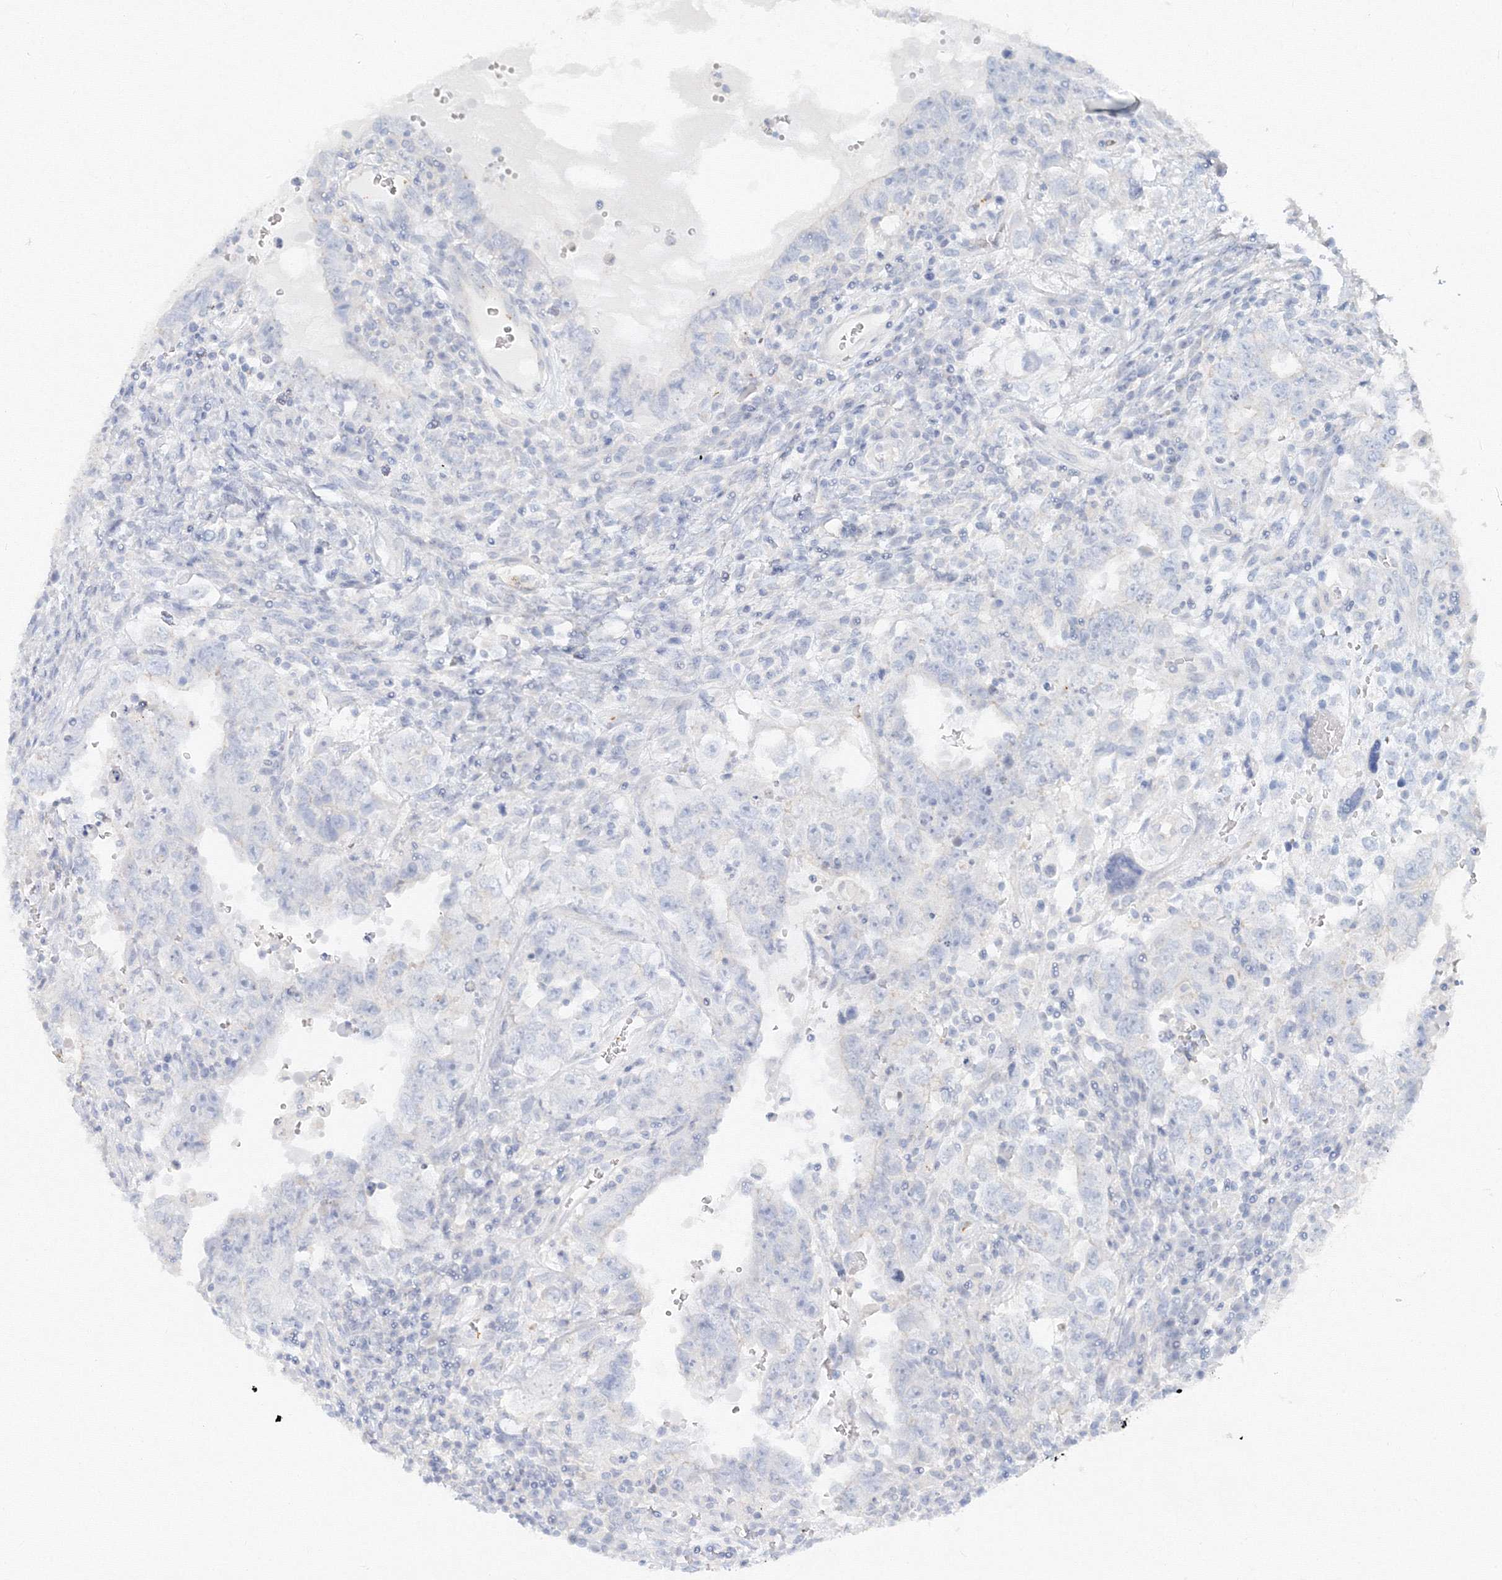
{"staining": {"intensity": "negative", "quantity": "none", "location": "none"}, "tissue": "testis cancer", "cell_type": "Tumor cells", "image_type": "cancer", "snomed": [{"axis": "morphology", "description": "Carcinoma, Embryonal, NOS"}, {"axis": "topography", "description": "Testis"}], "caption": "This is an immunohistochemistry (IHC) histopathology image of human testis embryonal carcinoma. There is no staining in tumor cells.", "gene": "MMRN1", "patient": {"sex": "male", "age": 26}}